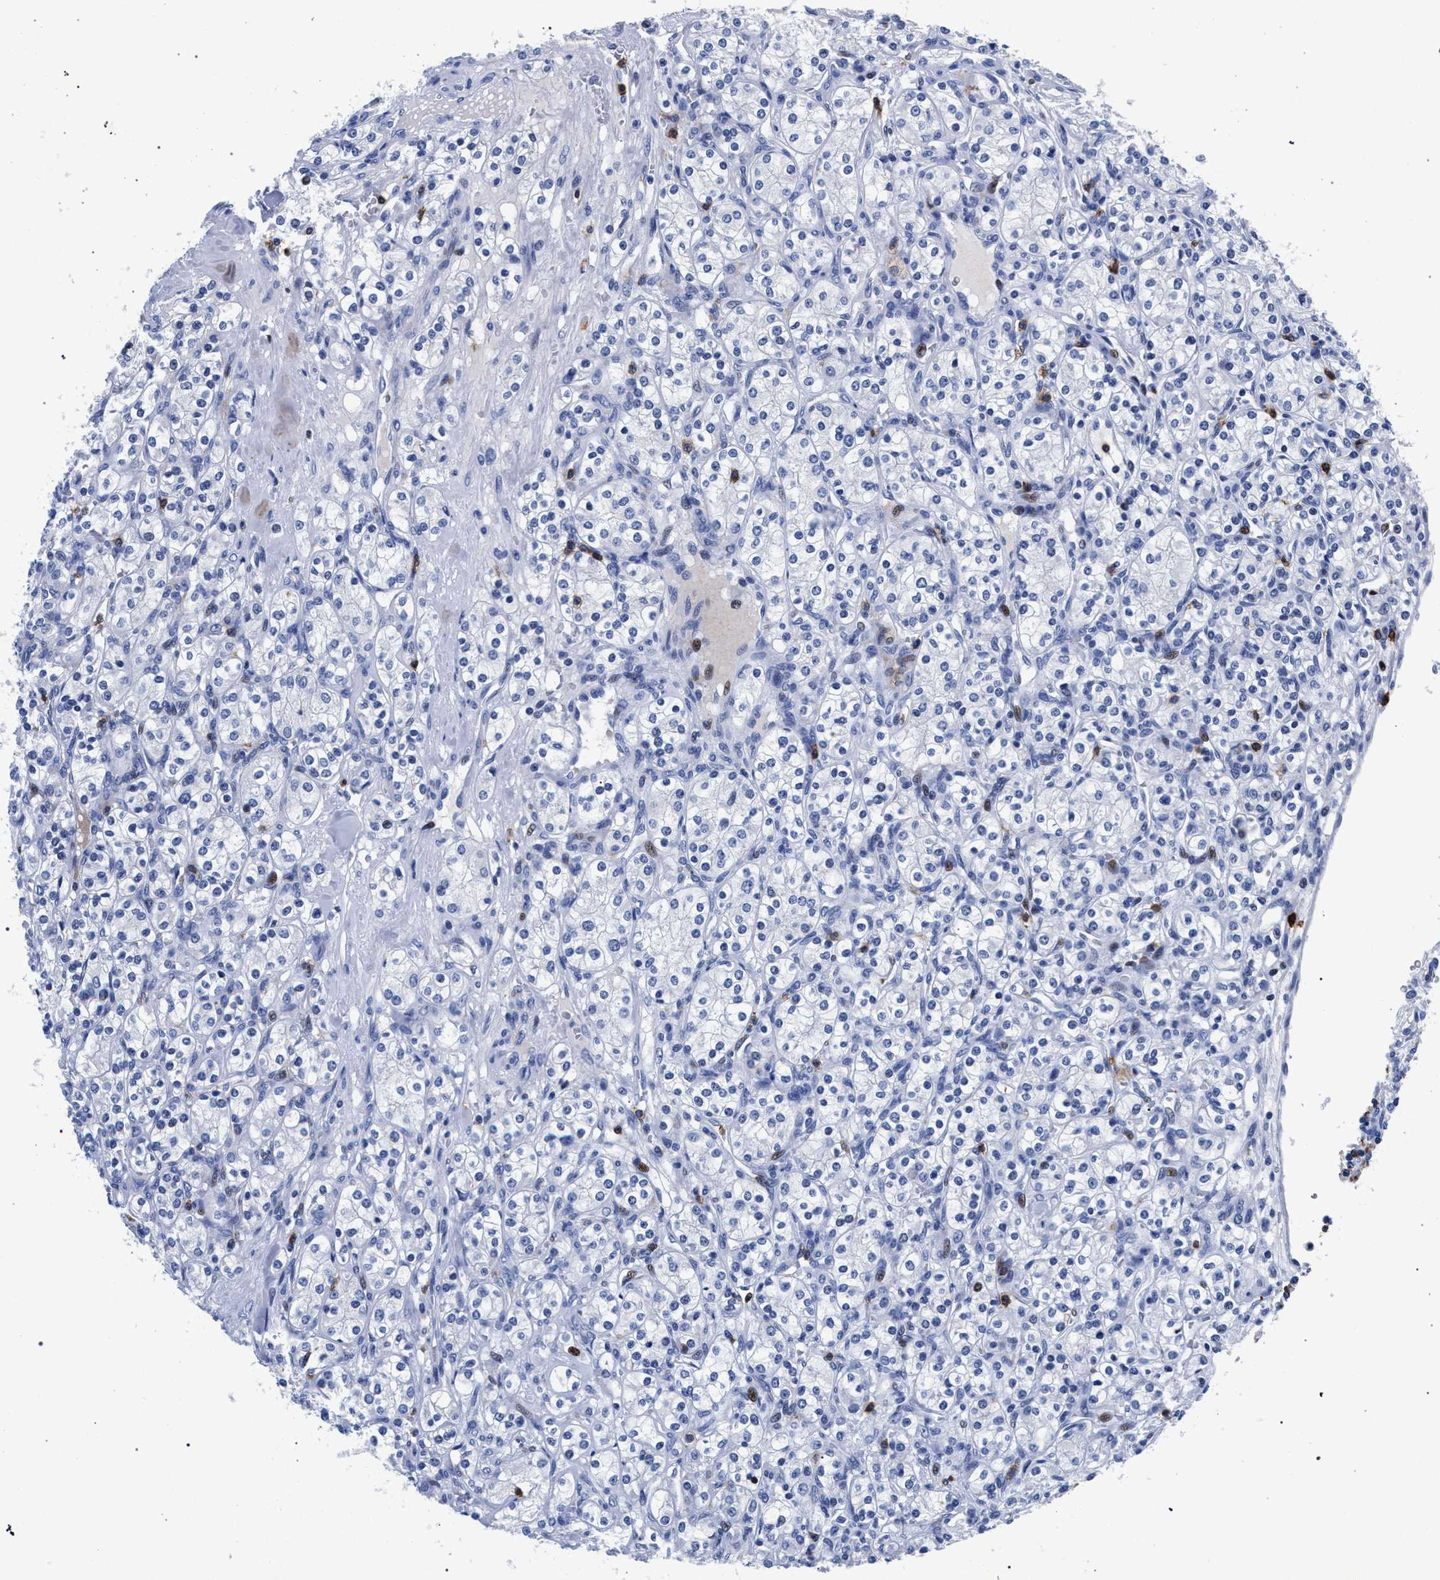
{"staining": {"intensity": "negative", "quantity": "none", "location": "none"}, "tissue": "renal cancer", "cell_type": "Tumor cells", "image_type": "cancer", "snomed": [{"axis": "morphology", "description": "Adenocarcinoma, NOS"}, {"axis": "topography", "description": "Kidney"}], "caption": "A histopathology image of human renal cancer (adenocarcinoma) is negative for staining in tumor cells.", "gene": "KLRK1", "patient": {"sex": "male", "age": 77}}